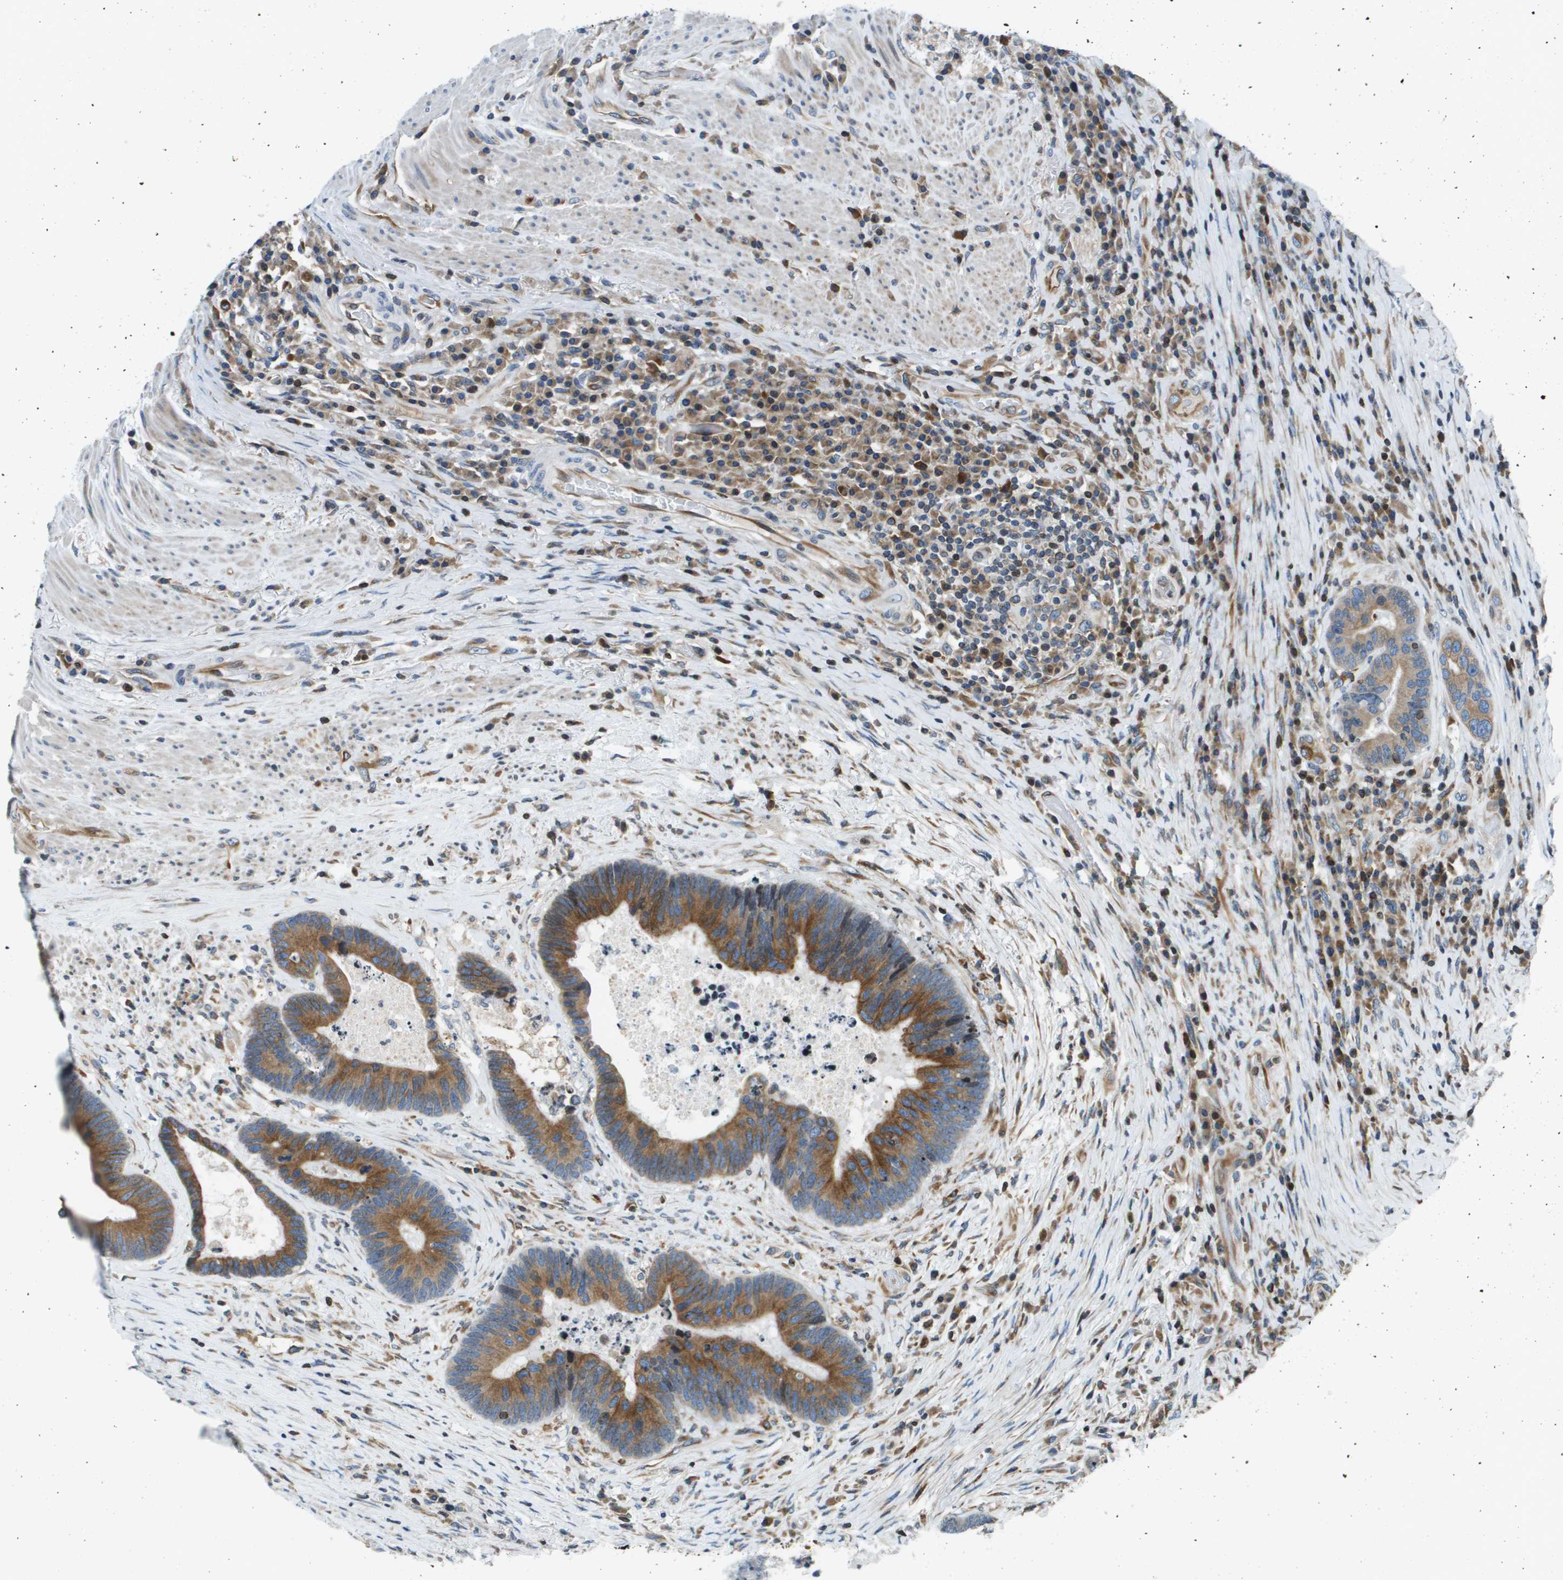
{"staining": {"intensity": "moderate", "quantity": ">75%", "location": "cytoplasmic/membranous"}, "tissue": "colorectal cancer", "cell_type": "Tumor cells", "image_type": "cancer", "snomed": [{"axis": "morphology", "description": "Adenocarcinoma, NOS"}, {"axis": "topography", "description": "Rectum"}], "caption": "Moderate cytoplasmic/membranous positivity is appreciated in about >75% of tumor cells in adenocarcinoma (colorectal). Ihc stains the protein in brown and the nuclei are stained blue.", "gene": "ESYT1", "patient": {"sex": "female", "age": 89}}